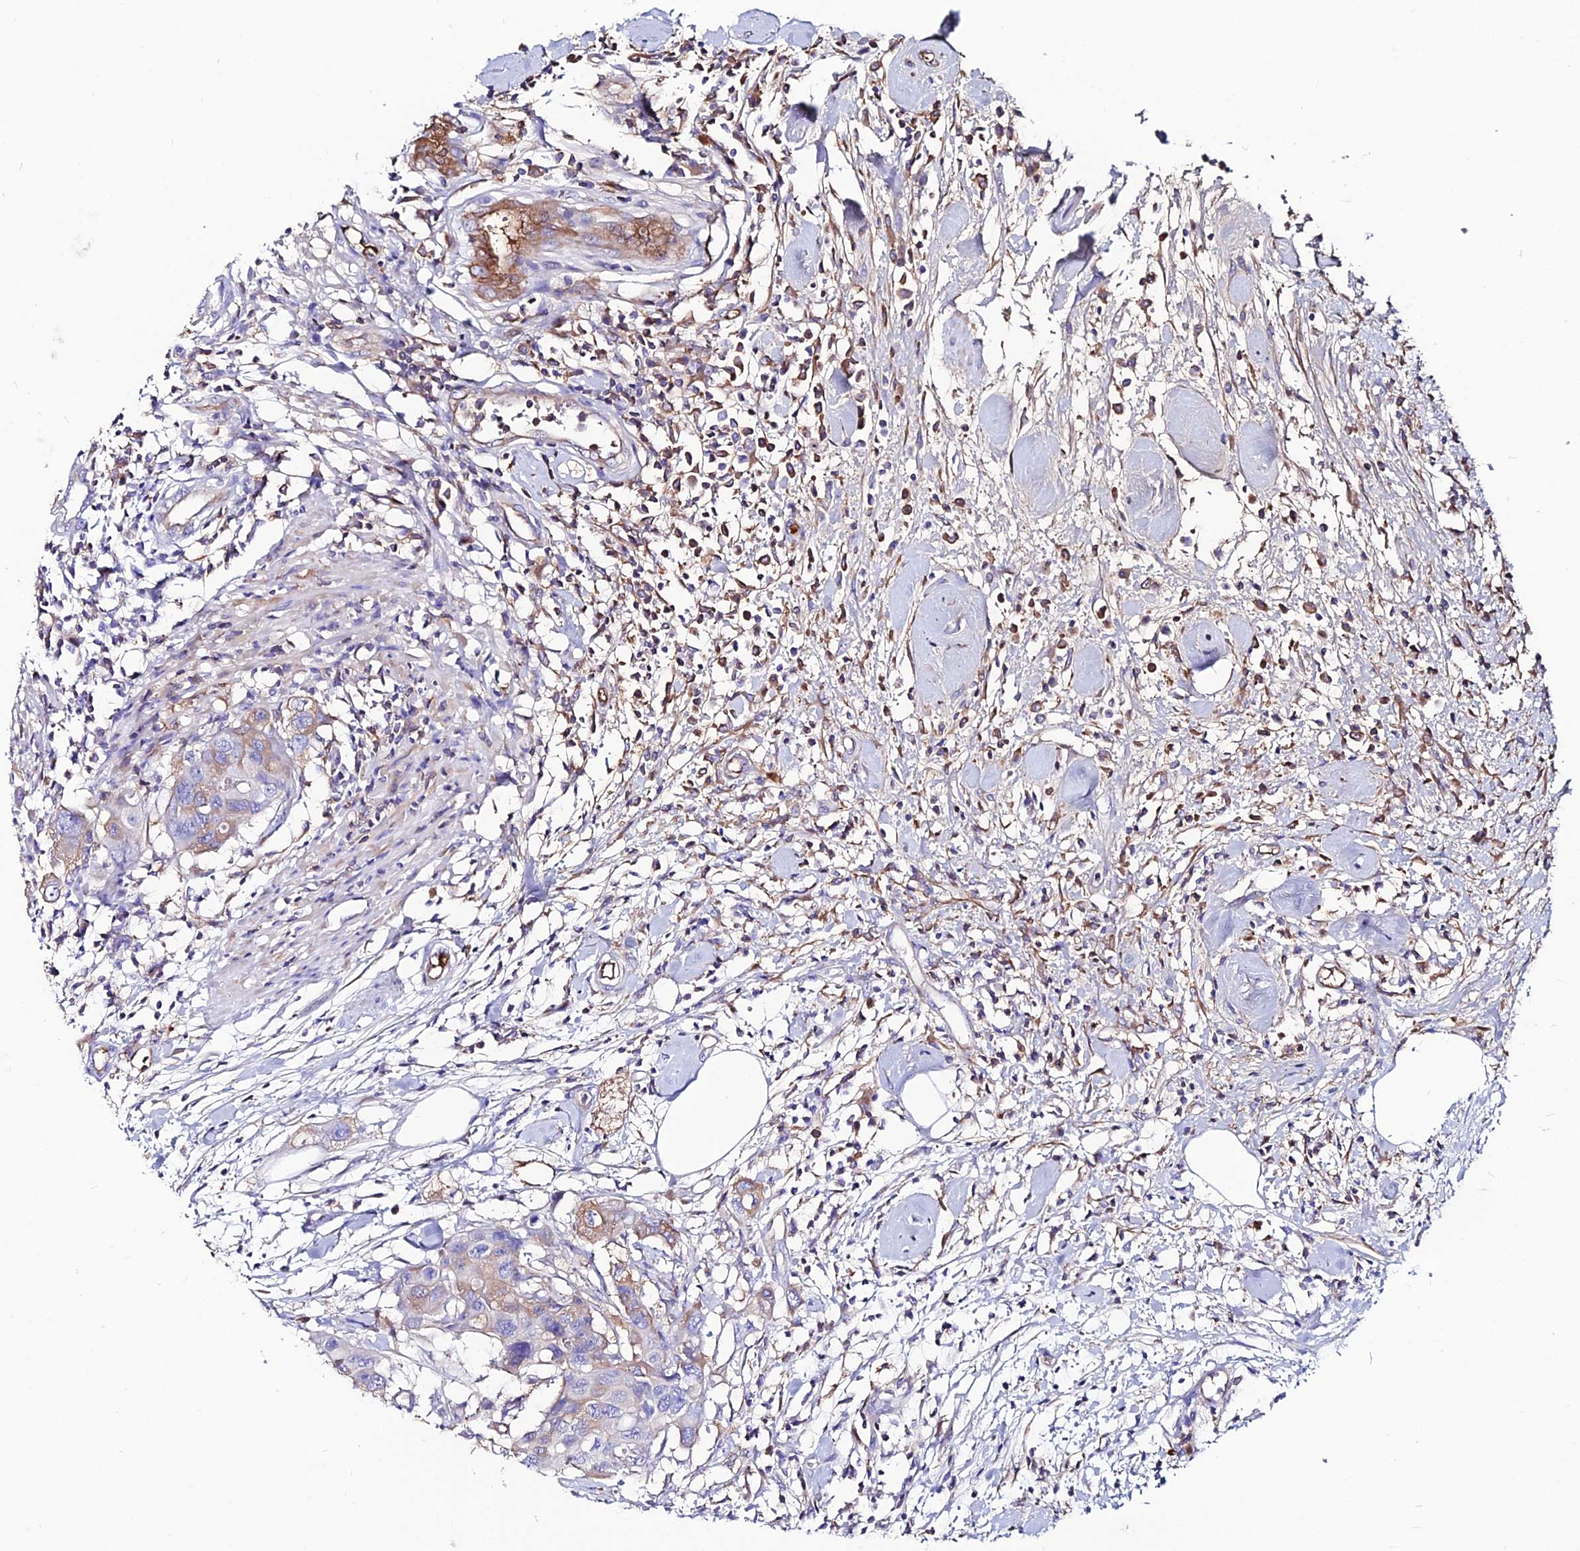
{"staining": {"intensity": "weak", "quantity": "<25%", "location": "cytoplasmic/membranous"}, "tissue": "colorectal cancer", "cell_type": "Tumor cells", "image_type": "cancer", "snomed": [{"axis": "morphology", "description": "Adenocarcinoma, NOS"}, {"axis": "topography", "description": "Colon"}], "caption": "Colorectal cancer (adenocarcinoma) stained for a protein using immunohistochemistry displays no expression tumor cells.", "gene": "SLC25A16", "patient": {"sex": "male", "age": 77}}